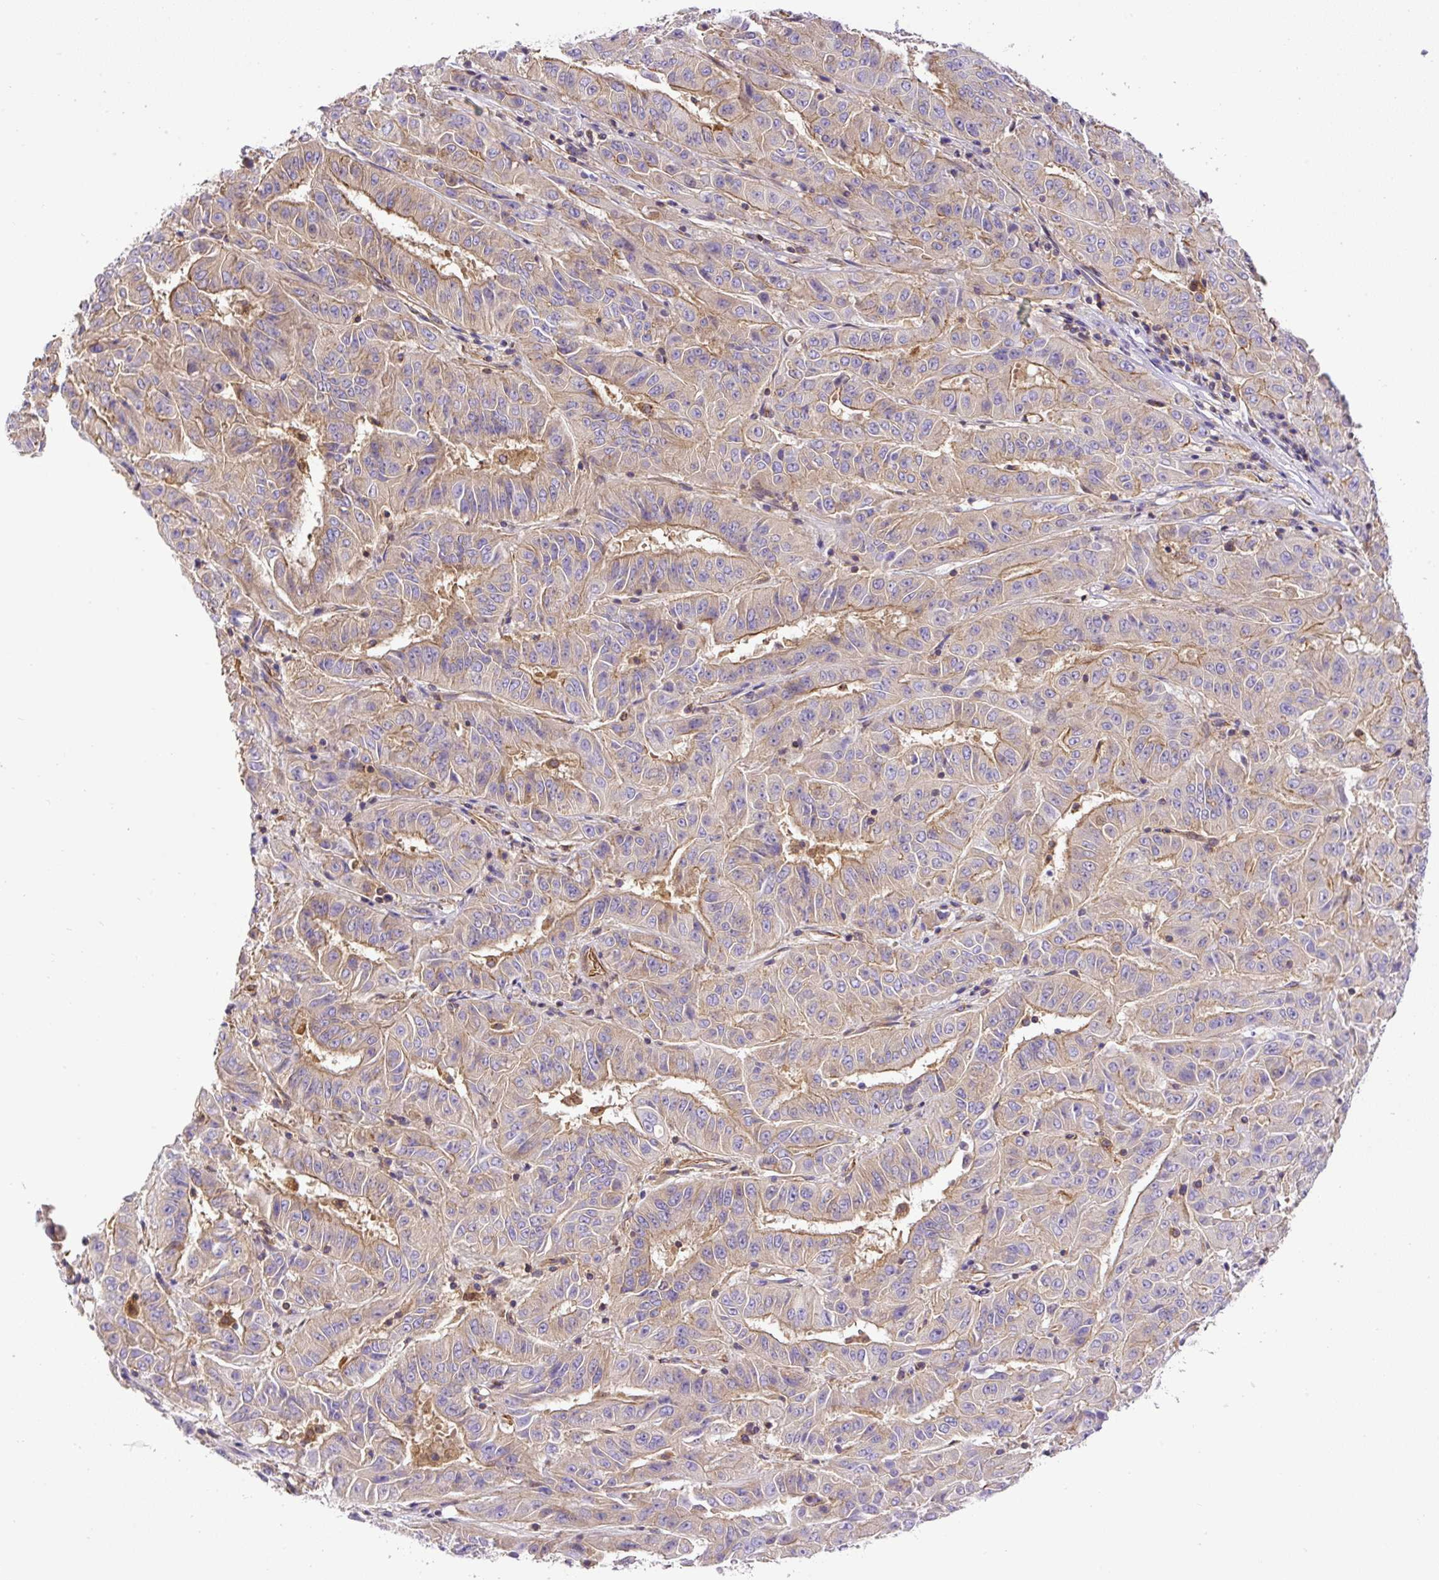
{"staining": {"intensity": "moderate", "quantity": "25%-75%", "location": "cytoplasmic/membranous"}, "tissue": "pancreatic cancer", "cell_type": "Tumor cells", "image_type": "cancer", "snomed": [{"axis": "morphology", "description": "Adenocarcinoma, NOS"}, {"axis": "topography", "description": "Pancreas"}], "caption": "Adenocarcinoma (pancreatic) stained with a brown dye reveals moderate cytoplasmic/membranous positive expression in about 25%-75% of tumor cells.", "gene": "DCTN1", "patient": {"sex": "male", "age": 63}}